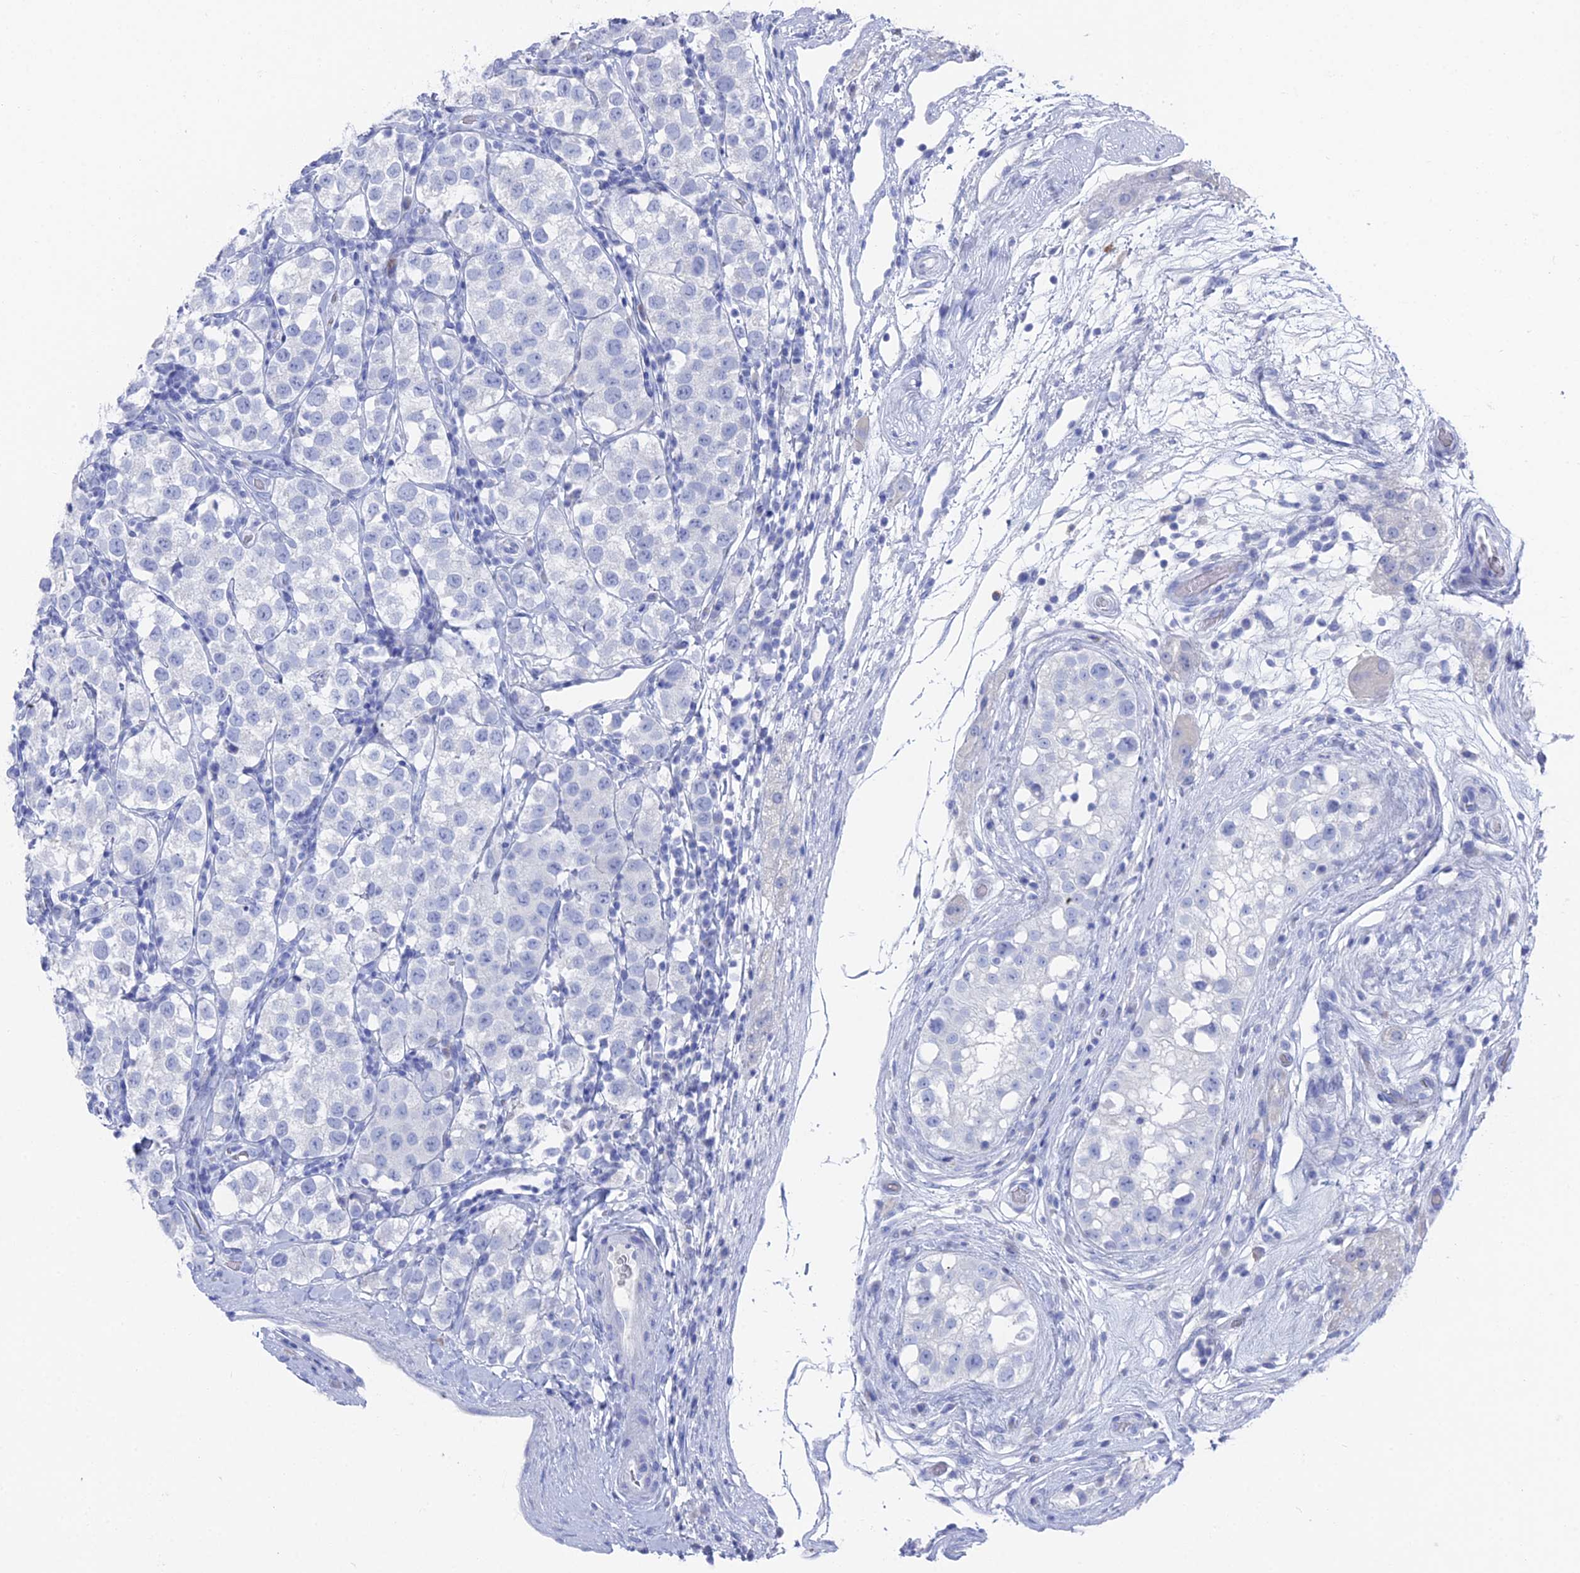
{"staining": {"intensity": "negative", "quantity": "none", "location": "none"}, "tissue": "testis cancer", "cell_type": "Tumor cells", "image_type": "cancer", "snomed": [{"axis": "morphology", "description": "Seminoma, NOS"}, {"axis": "topography", "description": "Testis"}], "caption": "This micrograph is of testis cancer (seminoma) stained with IHC to label a protein in brown with the nuclei are counter-stained blue. There is no expression in tumor cells. Nuclei are stained in blue.", "gene": "ENPP3", "patient": {"sex": "male", "age": 34}}